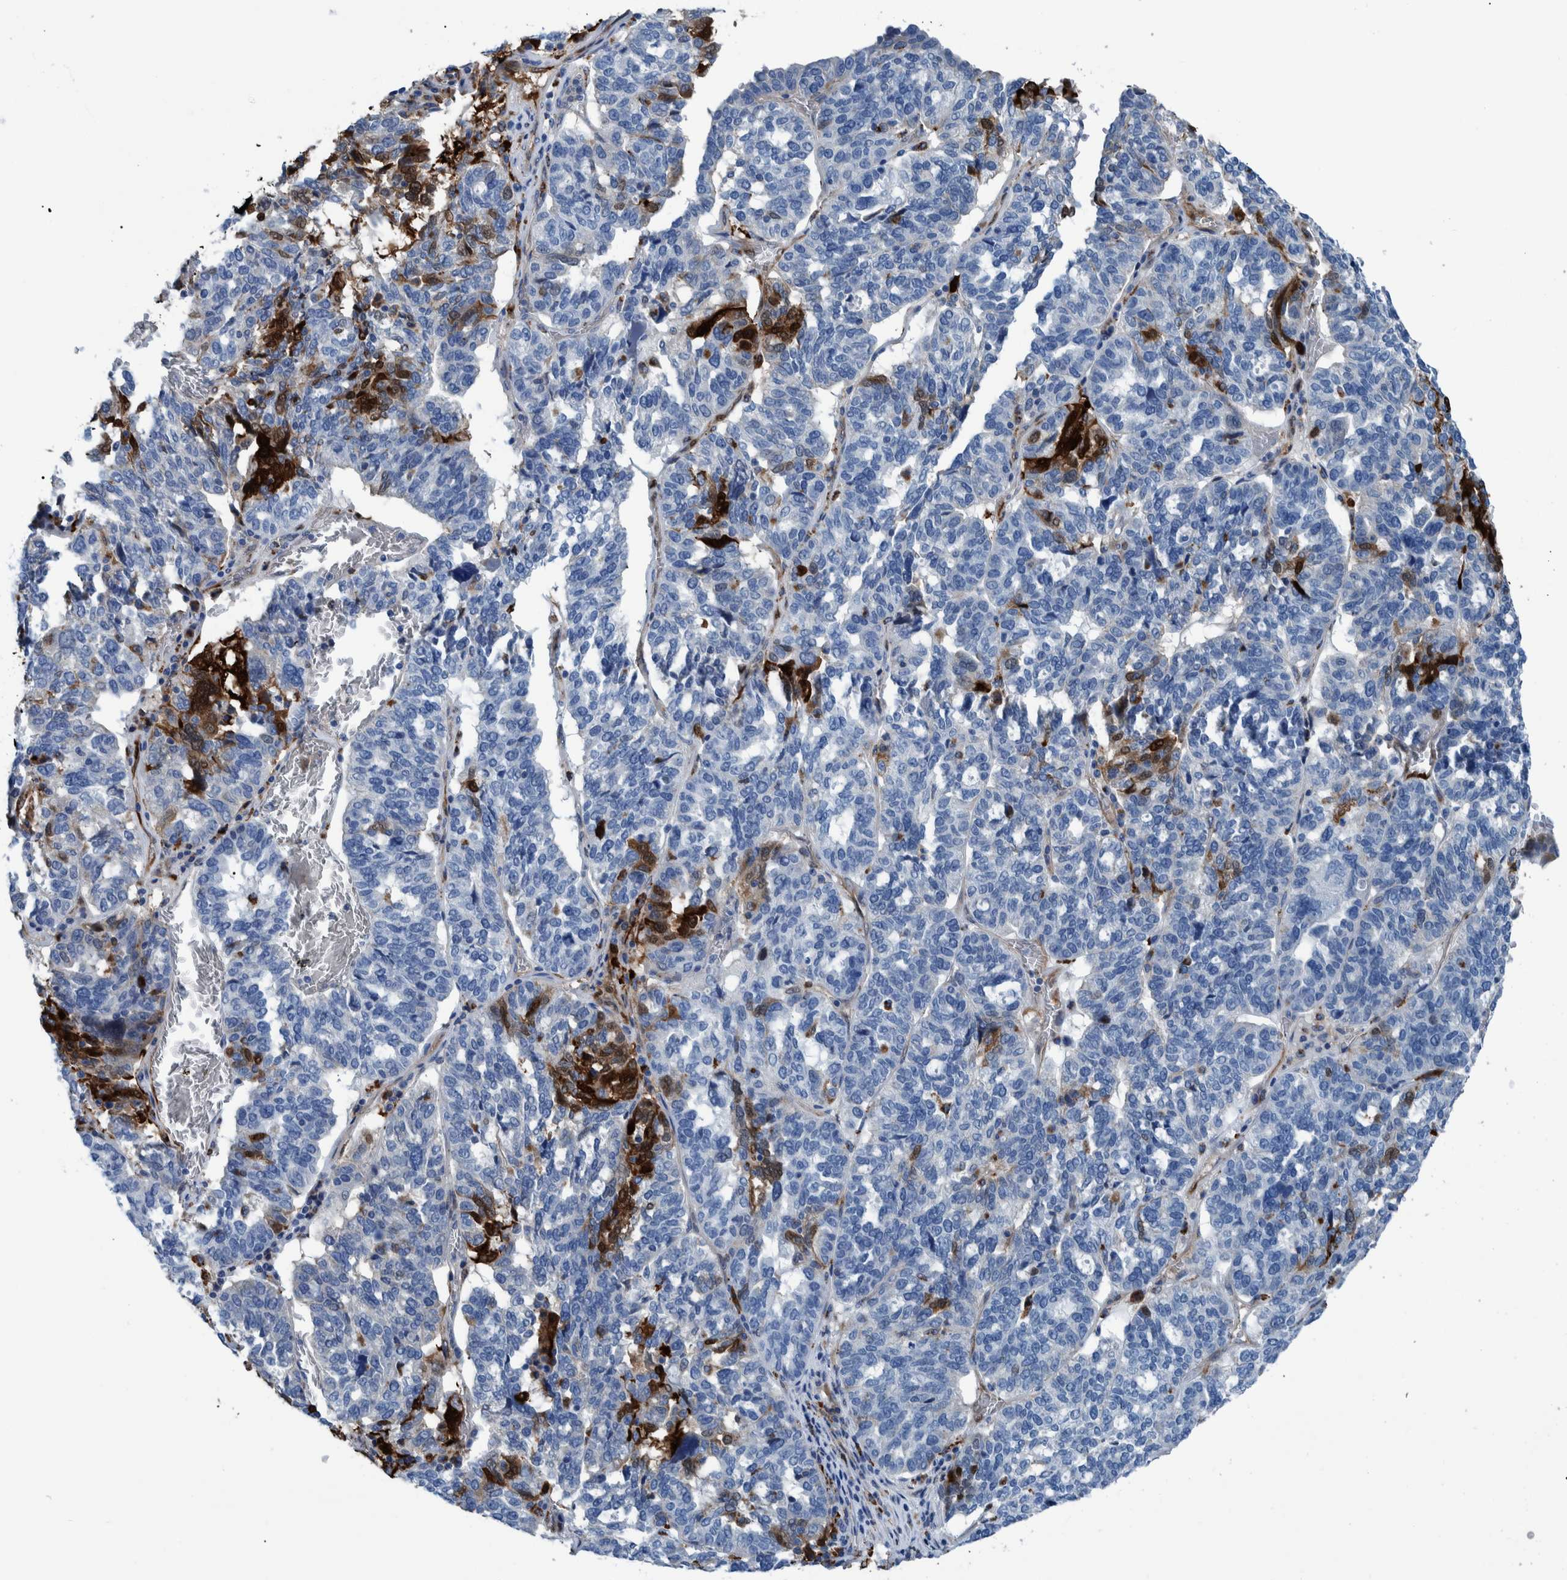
{"staining": {"intensity": "strong", "quantity": "<25%", "location": "cytoplasmic/membranous"}, "tissue": "ovarian cancer", "cell_type": "Tumor cells", "image_type": "cancer", "snomed": [{"axis": "morphology", "description": "Cystadenocarcinoma, serous, NOS"}, {"axis": "topography", "description": "Ovary"}], "caption": "Serous cystadenocarcinoma (ovarian) tissue shows strong cytoplasmic/membranous positivity in about <25% of tumor cells", "gene": "IDO1", "patient": {"sex": "female", "age": 59}}